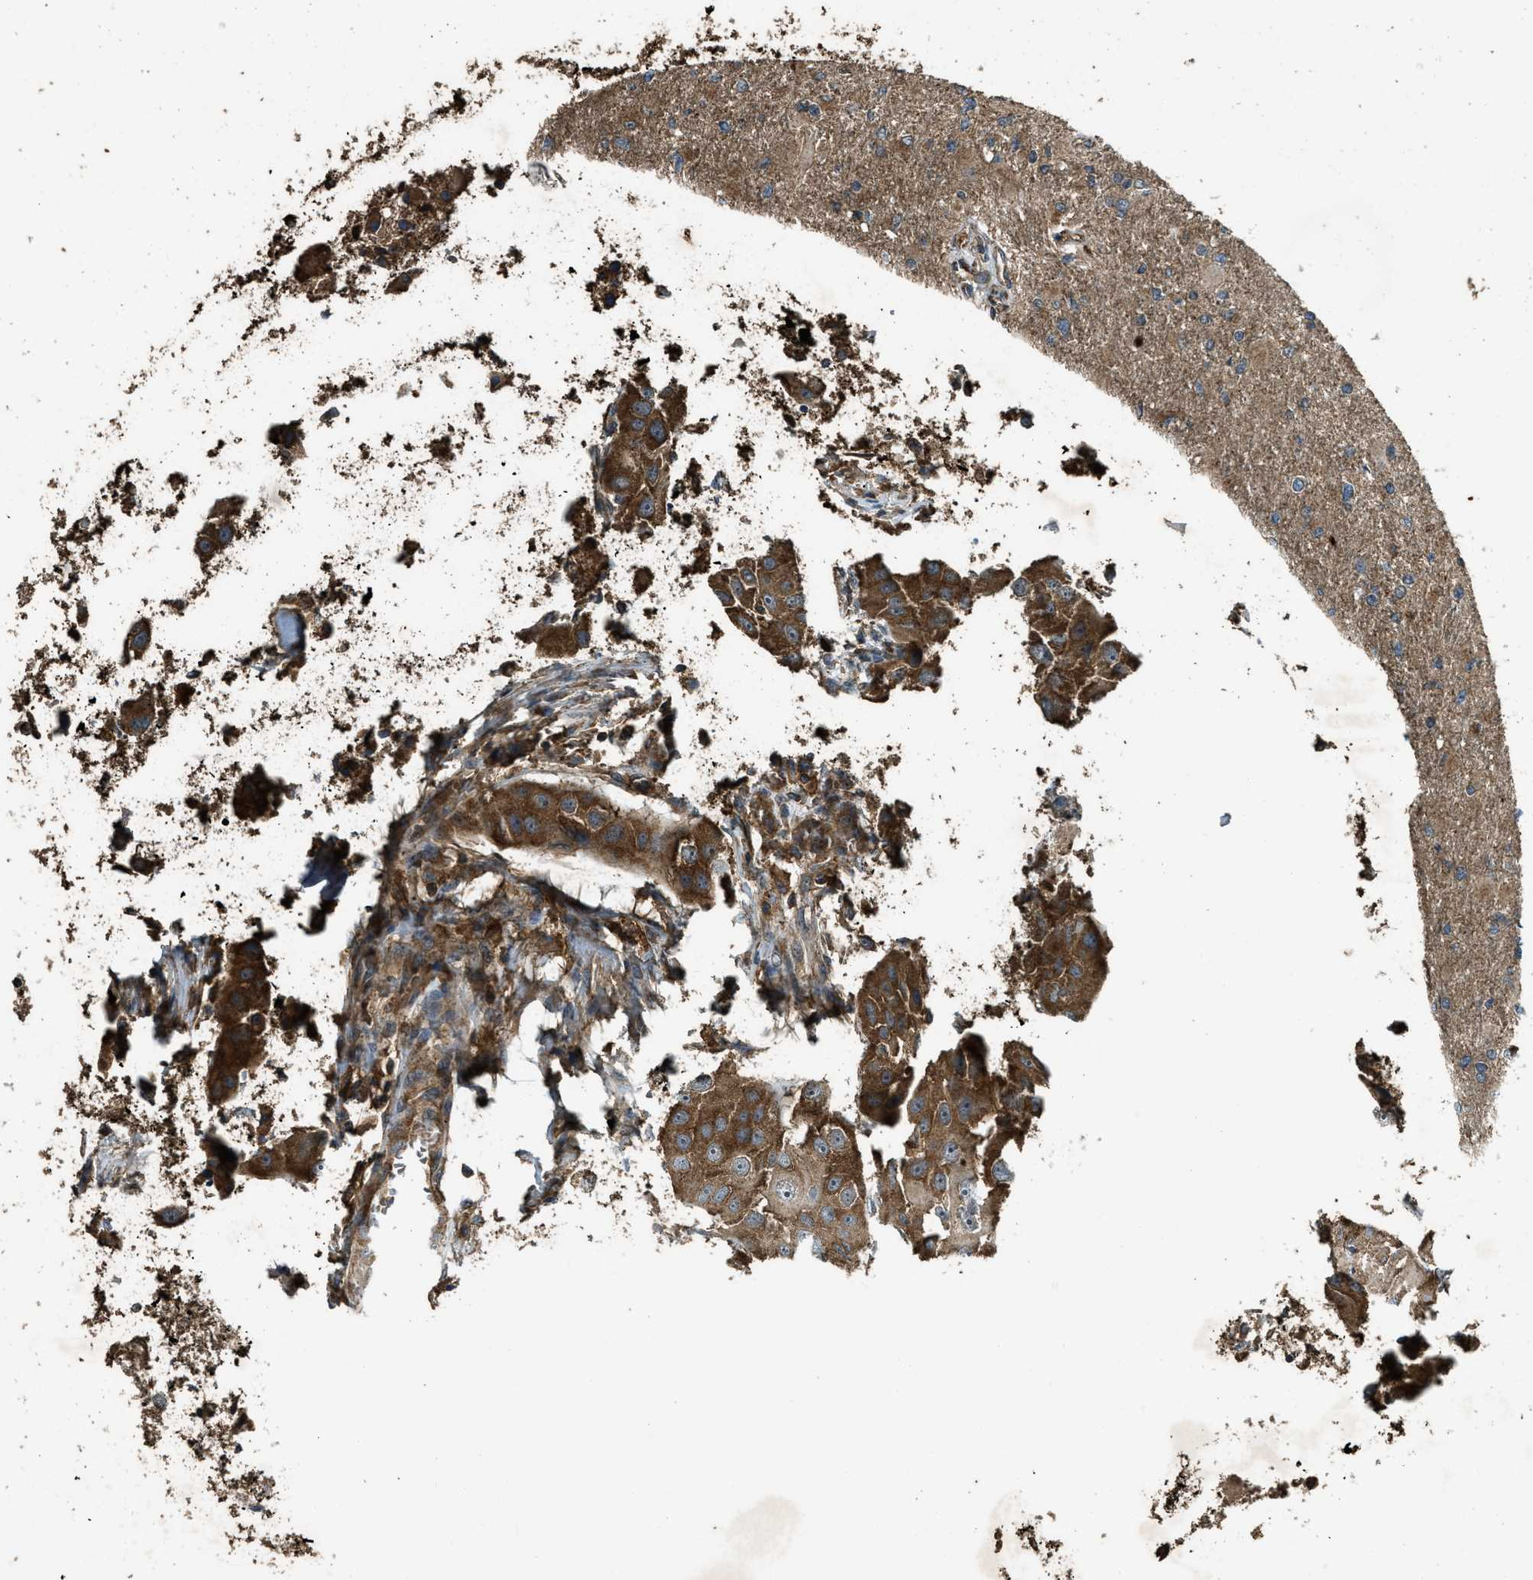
{"staining": {"intensity": "moderate", "quantity": ">75%", "location": "cytoplasmic/membranous"}, "tissue": "glioma", "cell_type": "Tumor cells", "image_type": "cancer", "snomed": [{"axis": "morphology", "description": "Glioma, malignant, High grade"}, {"axis": "topography", "description": "Cerebral cortex"}], "caption": "Glioma was stained to show a protein in brown. There is medium levels of moderate cytoplasmic/membranous expression in approximately >75% of tumor cells. Using DAB (brown) and hematoxylin (blue) stains, captured at high magnification using brightfield microscopy.", "gene": "MAP3K8", "patient": {"sex": "female", "age": 36}}